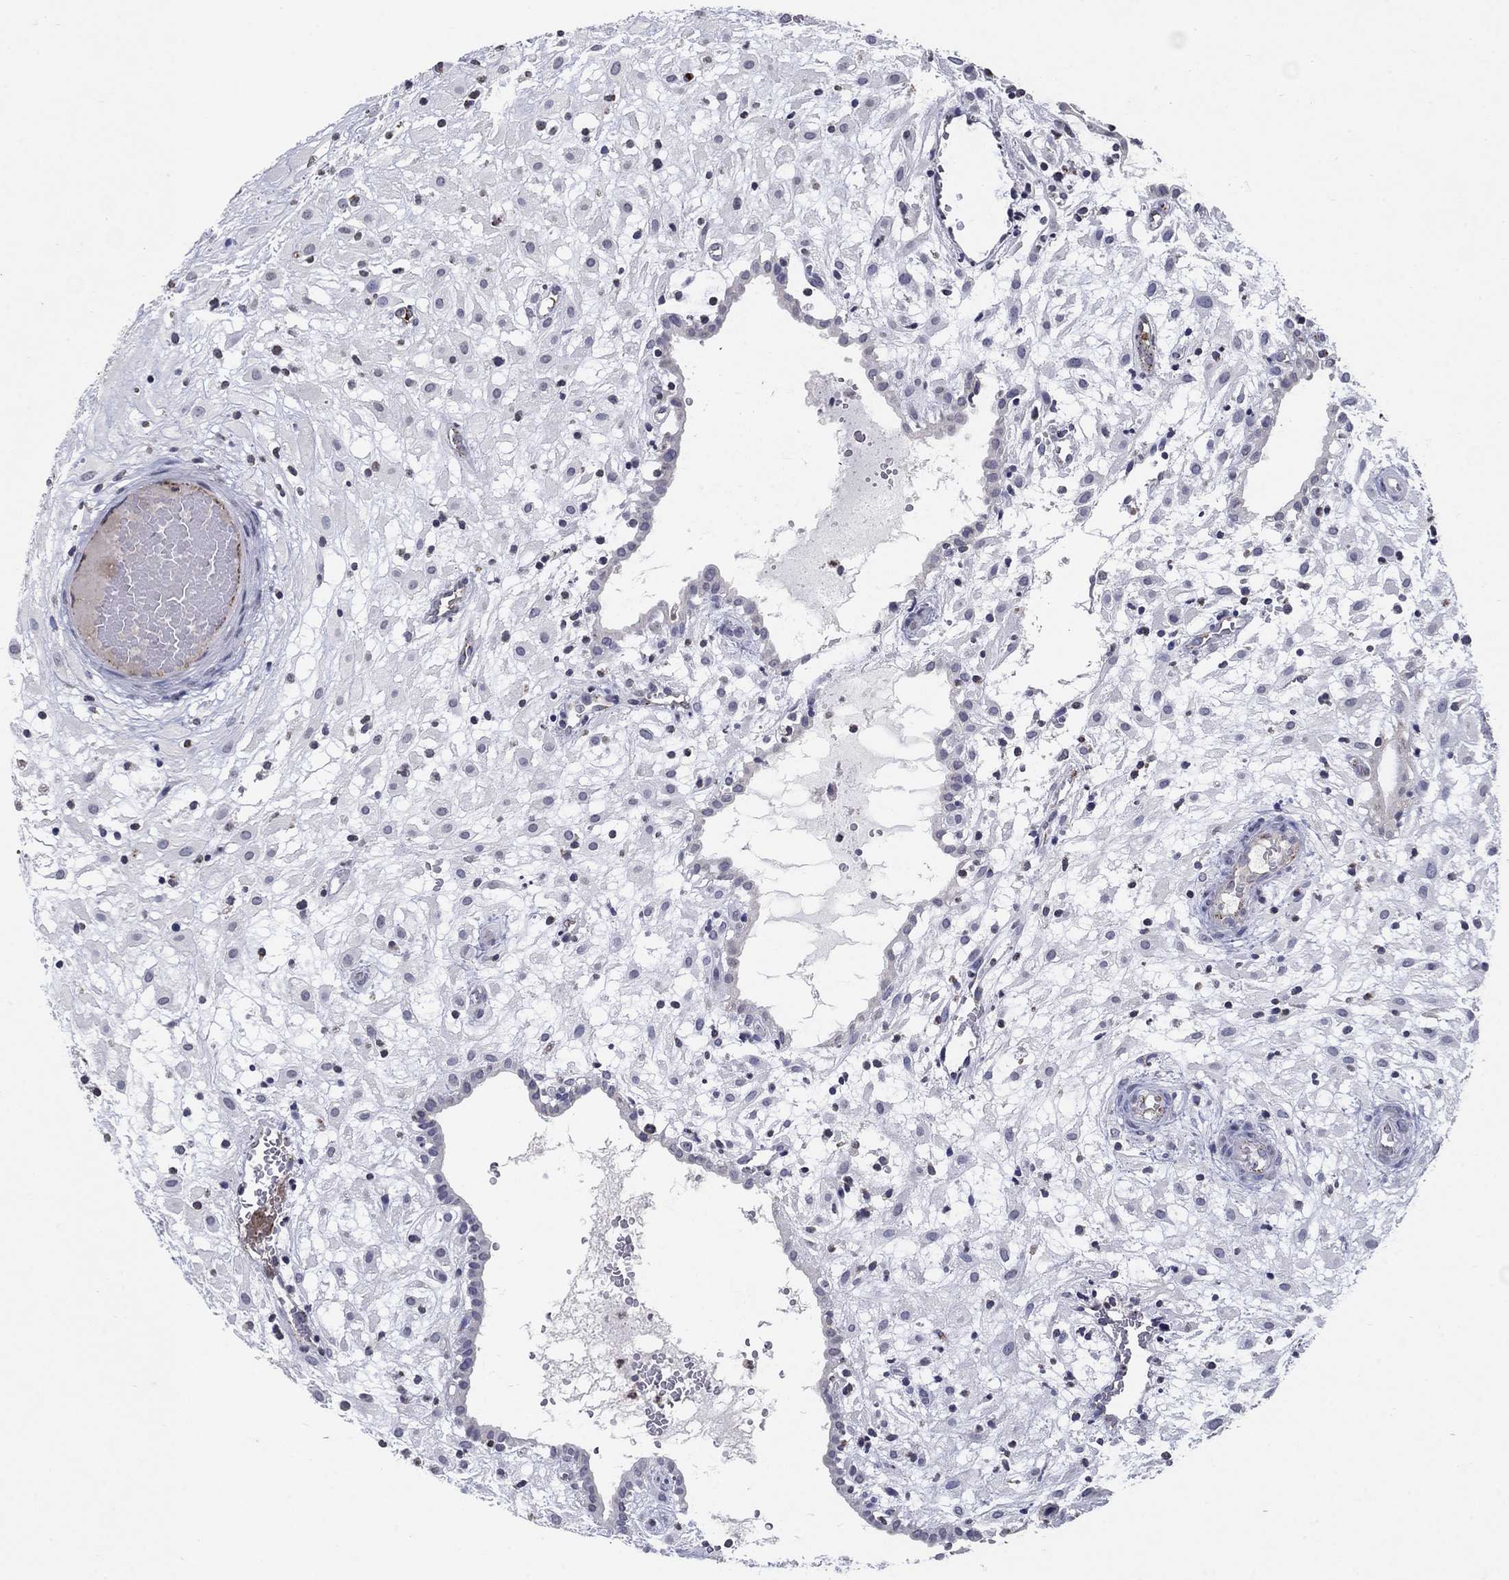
{"staining": {"intensity": "weak", "quantity": "<25%", "location": "cytoplasmic/membranous"}, "tissue": "placenta", "cell_type": "Decidual cells", "image_type": "normal", "snomed": [{"axis": "morphology", "description": "Normal tissue, NOS"}, {"axis": "topography", "description": "Placenta"}], "caption": "IHC of unremarkable human placenta reveals no staining in decidual cells.", "gene": "TINAG", "patient": {"sex": "female", "age": 24}}